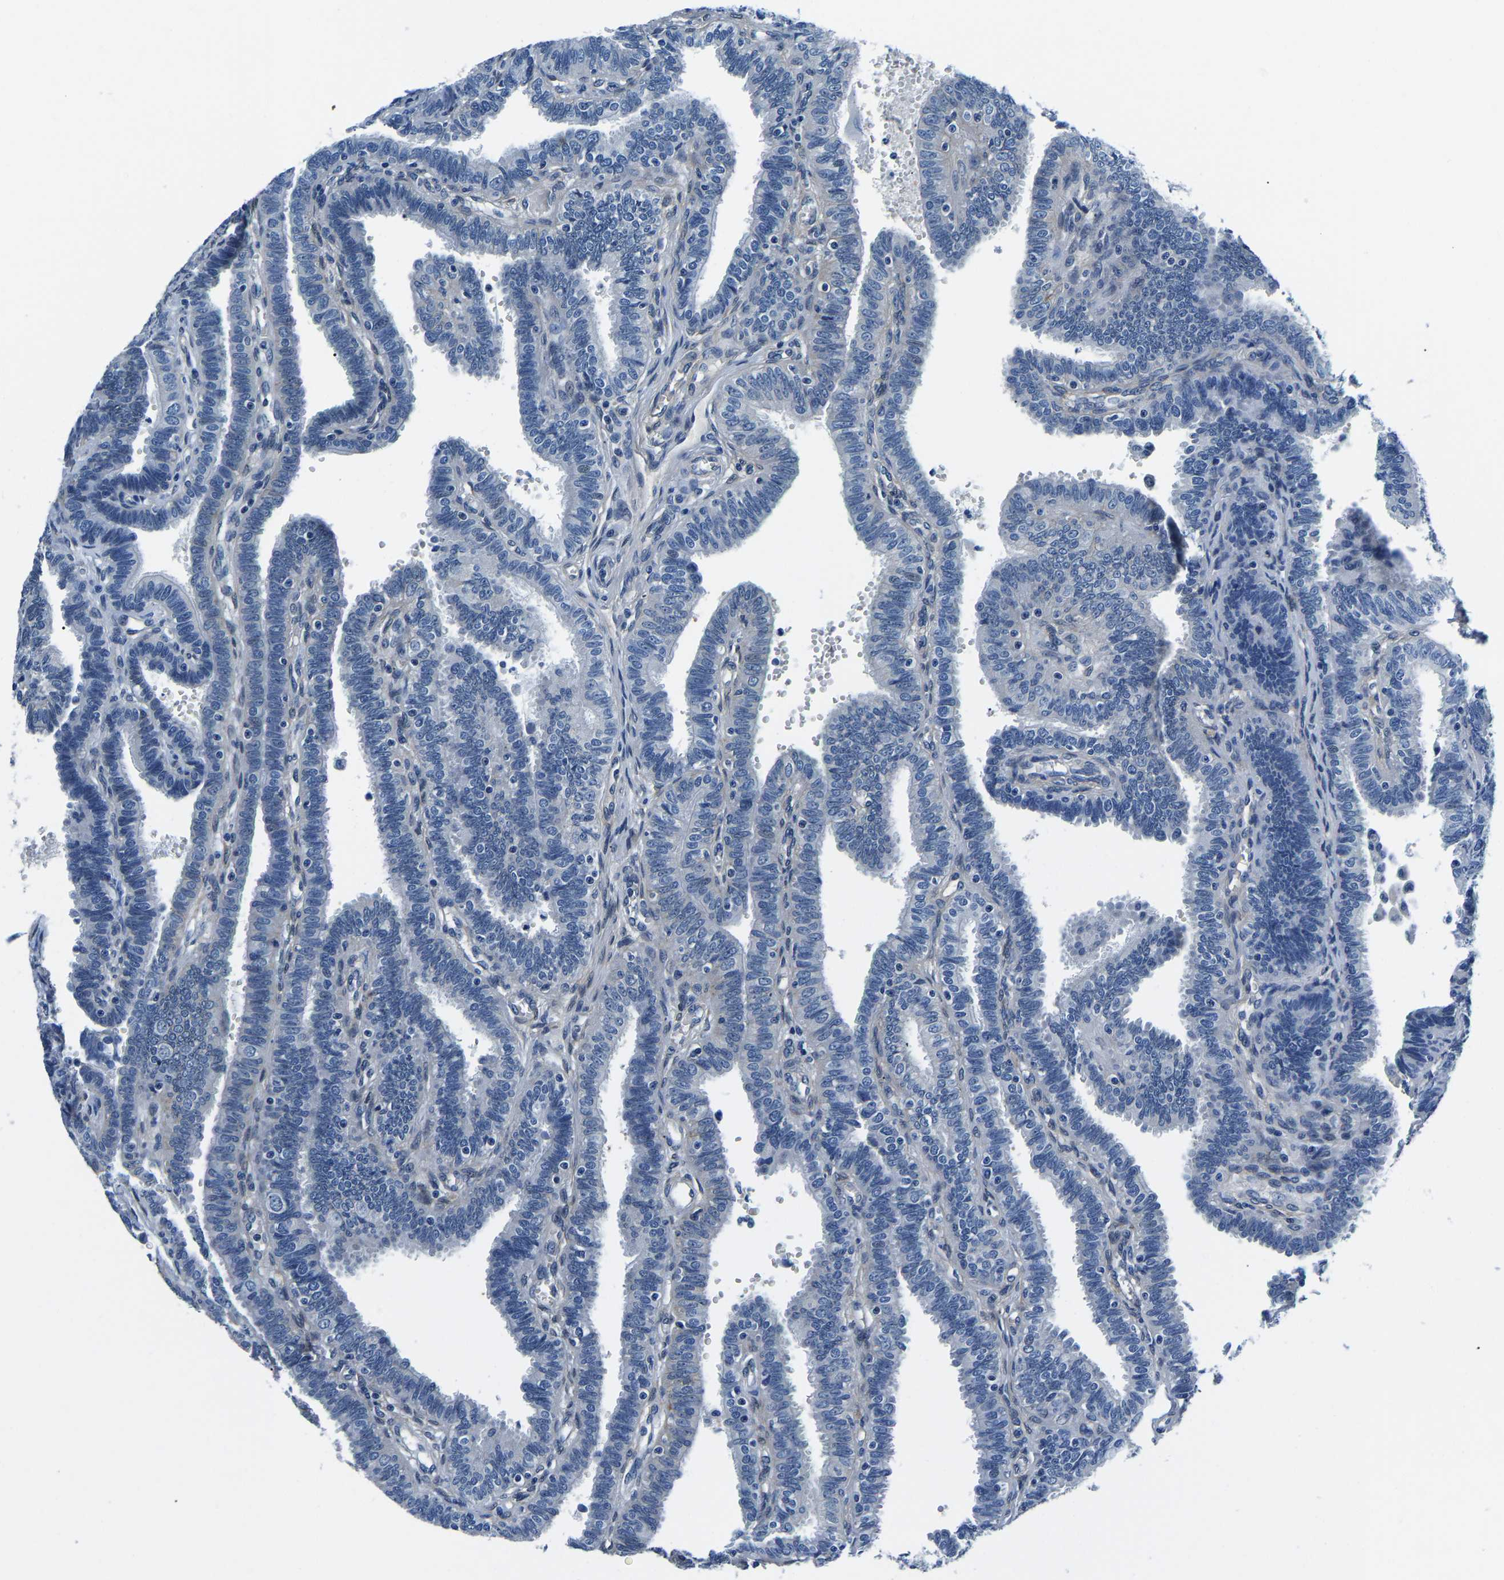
{"staining": {"intensity": "negative", "quantity": "none", "location": "none"}, "tissue": "fallopian tube", "cell_type": "Glandular cells", "image_type": "normal", "snomed": [{"axis": "morphology", "description": "Normal tissue, NOS"}, {"axis": "topography", "description": "Fallopian tube"}, {"axis": "topography", "description": "Placenta"}], "caption": "Immunohistochemical staining of unremarkable human fallopian tube demonstrates no significant positivity in glandular cells. (DAB (3,3'-diaminobenzidine) immunohistochemistry (IHC) with hematoxylin counter stain).", "gene": "ACO1", "patient": {"sex": "female", "age": 34}}